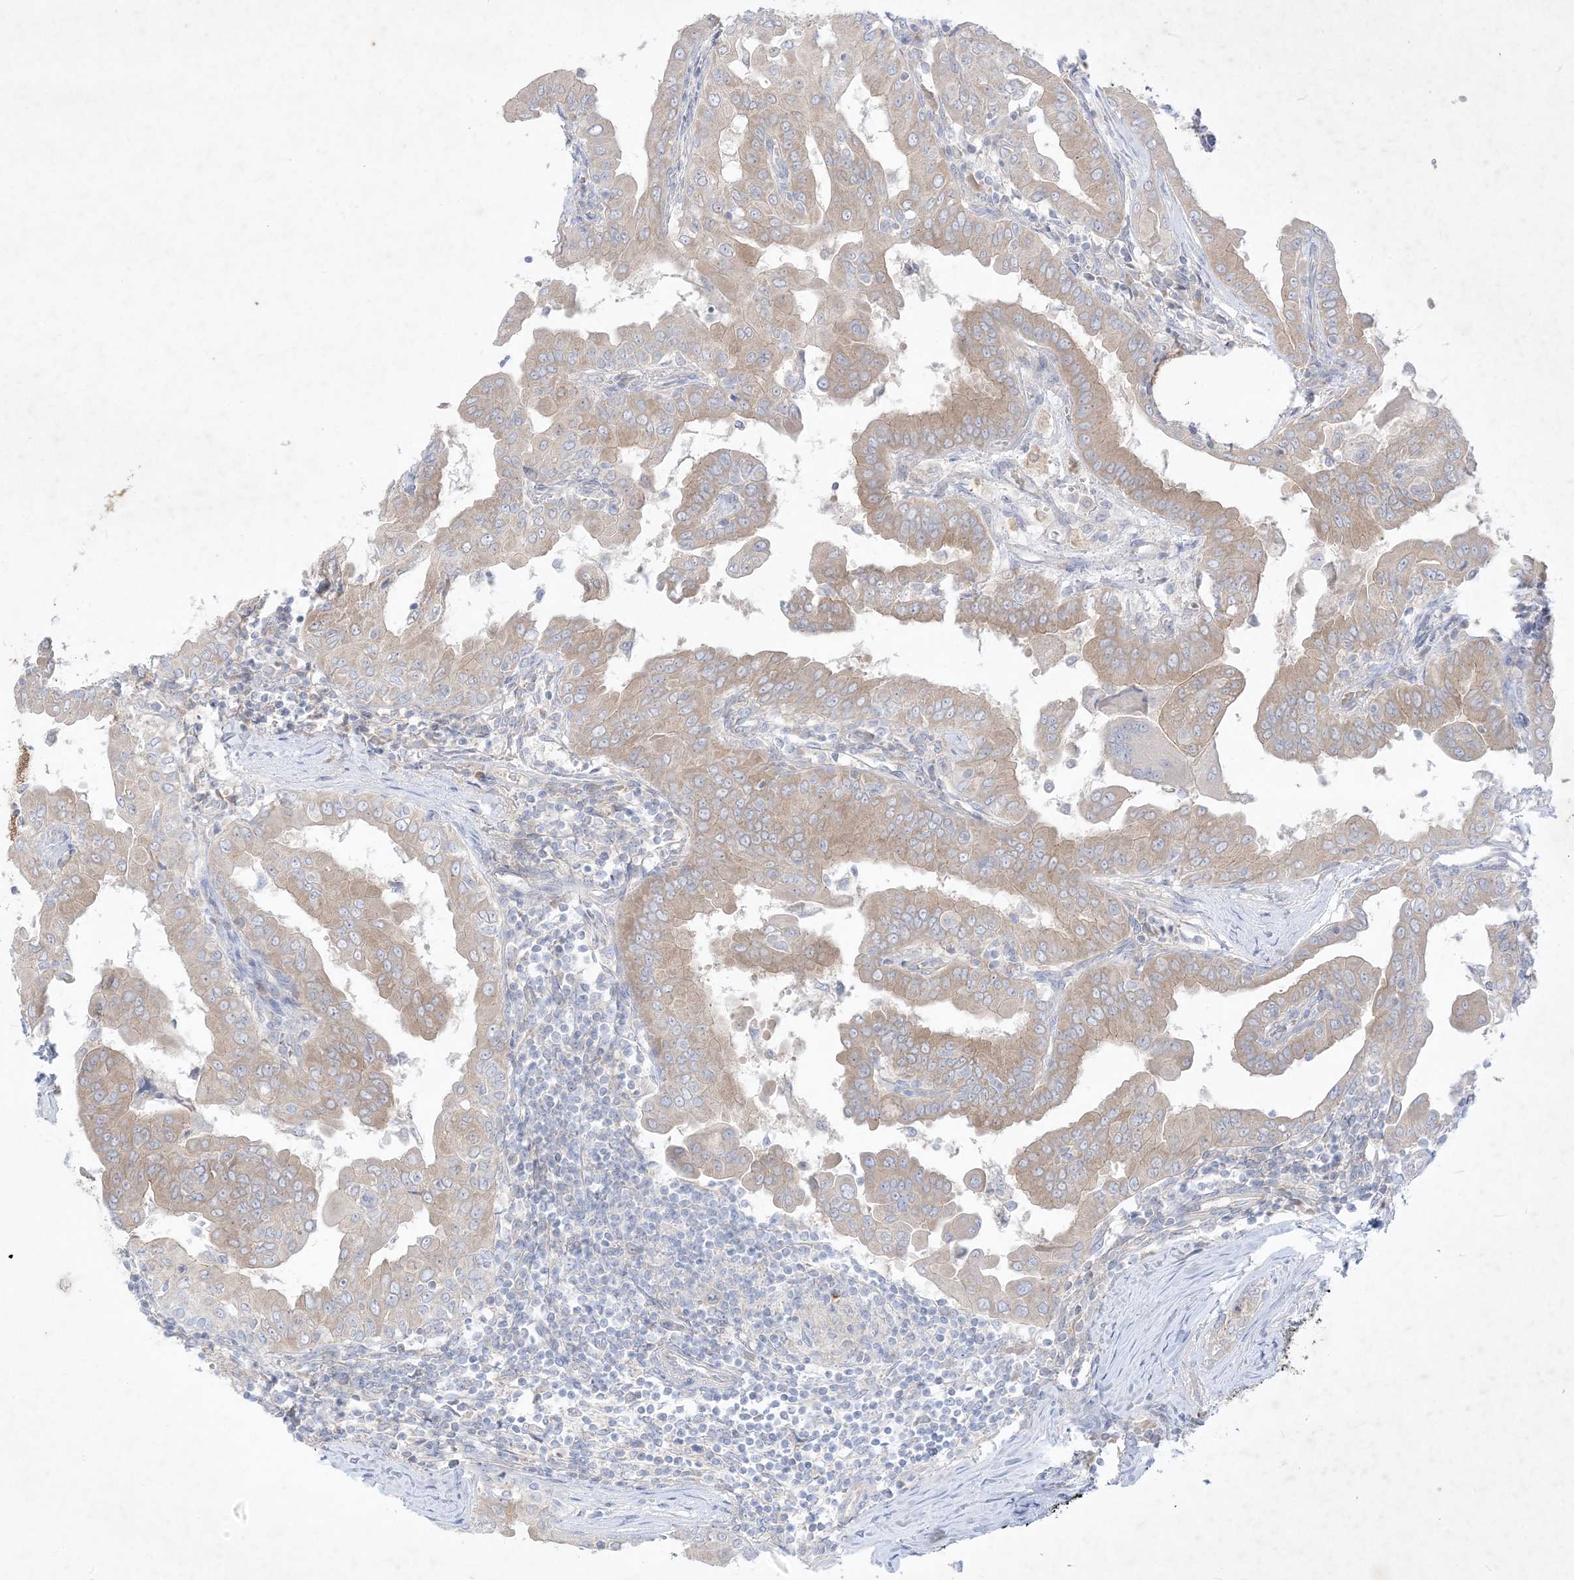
{"staining": {"intensity": "weak", "quantity": "25%-75%", "location": "cytoplasmic/membranous"}, "tissue": "thyroid cancer", "cell_type": "Tumor cells", "image_type": "cancer", "snomed": [{"axis": "morphology", "description": "Papillary adenocarcinoma, NOS"}, {"axis": "topography", "description": "Thyroid gland"}], "caption": "High-power microscopy captured an immunohistochemistry photomicrograph of papillary adenocarcinoma (thyroid), revealing weak cytoplasmic/membranous expression in approximately 25%-75% of tumor cells.", "gene": "PLEKHA3", "patient": {"sex": "male", "age": 33}}